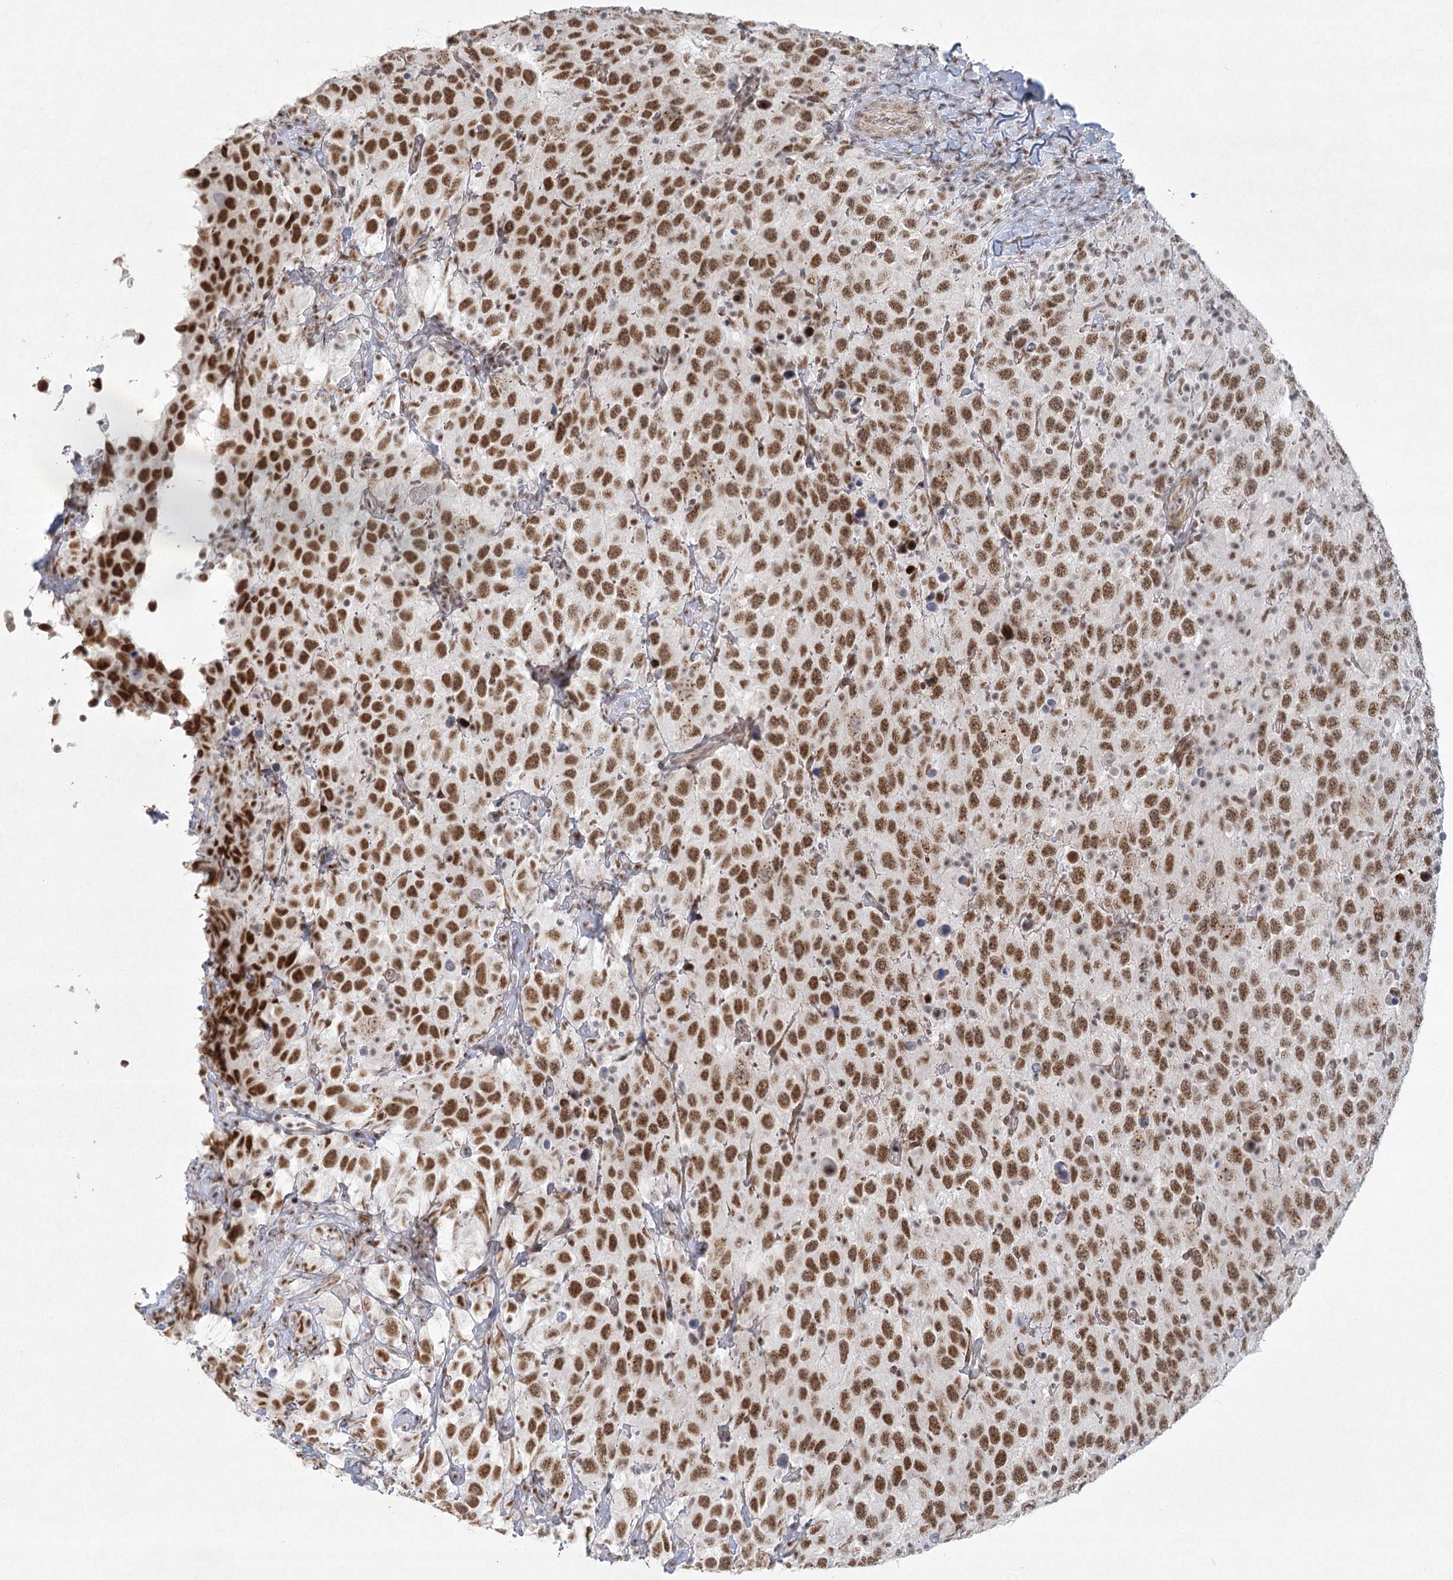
{"staining": {"intensity": "strong", "quantity": ">75%", "location": "nuclear"}, "tissue": "testis cancer", "cell_type": "Tumor cells", "image_type": "cancer", "snomed": [{"axis": "morphology", "description": "Seminoma, NOS"}, {"axis": "topography", "description": "Testis"}], "caption": "Testis seminoma tissue exhibits strong nuclear staining in approximately >75% of tumor cells, visualized by immunohistochemistry.", "gene": "U2SURP", "patient": {"sex": "male", "age": 41}}